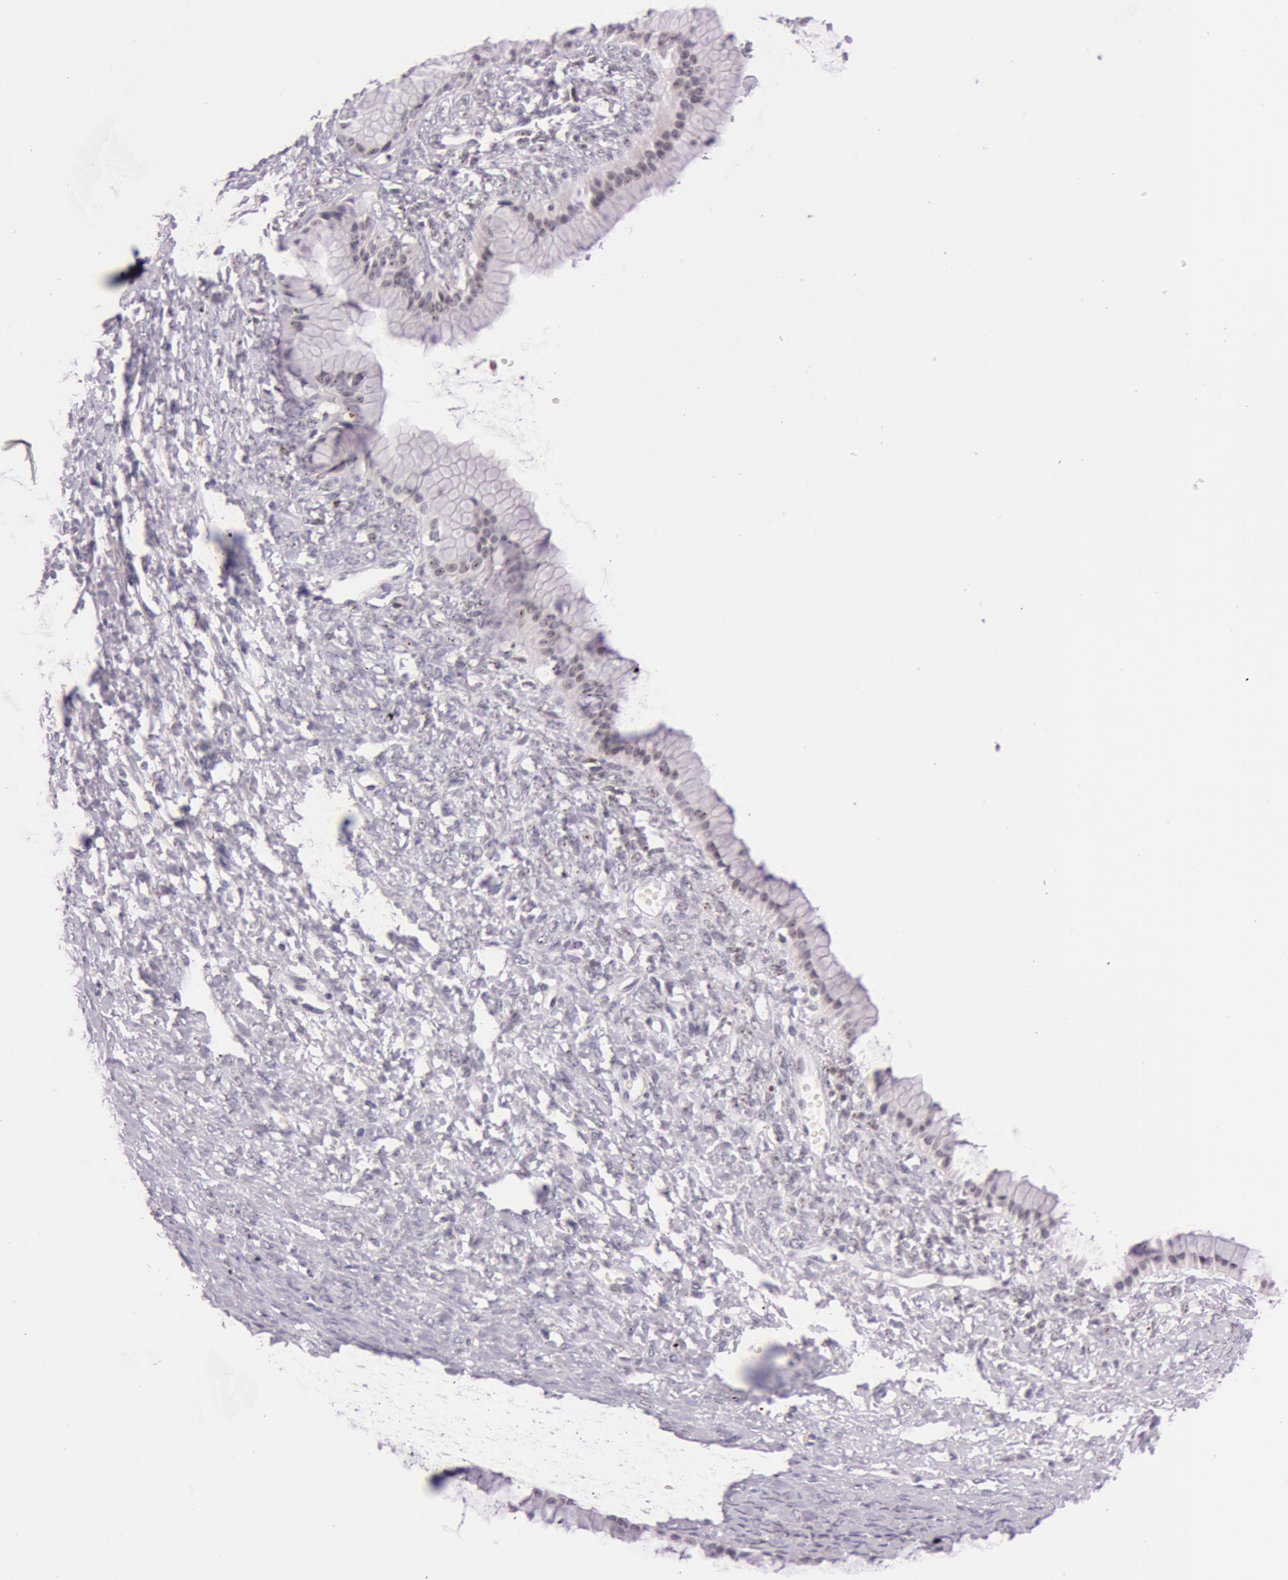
{"staining": {"intensity": "weak", "quantity": "25%-75%", "location": "nuclear"}, "tissue": "ovarian cancer", "cell_type": "Tumor cells", "image_type": "cancer", "snomed": [{"axis": "morphology", "description": "Cystadenocarcinoma, mucinous, NOS"}, {"axis": "topography", "description": "Ovary"}], "caption": "Brown immunohistochemical staining in ovarian mucinous cystadenocarcinoma exhibits weak nuclear expression in about 25%-75% of tumor cells.", "gene": "FBL", "patient": {"sex": "female", "age": 25}}